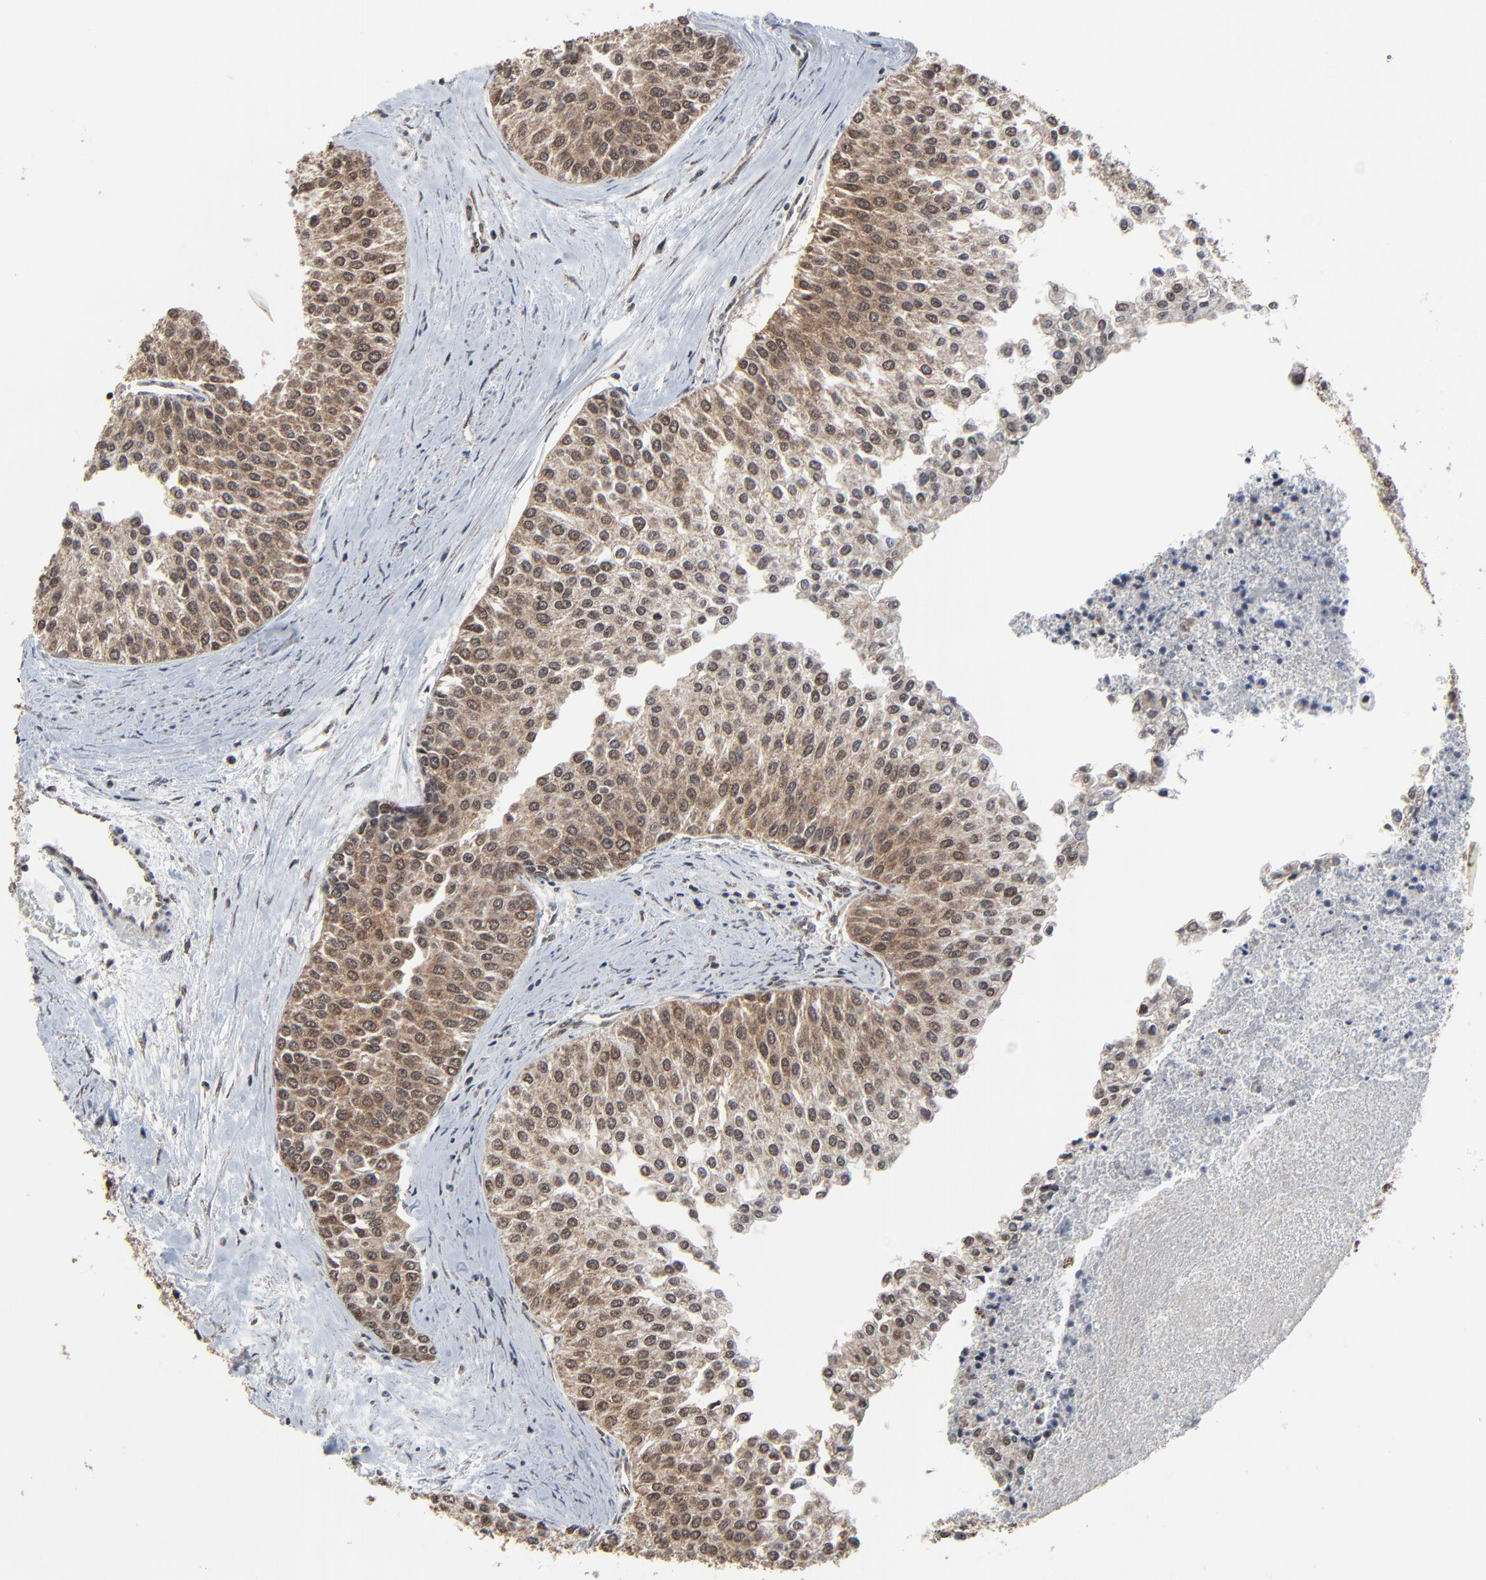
{"staining": {"intensity": "moderate", "quantity": ">75%", "location": "cytoplasmic/membranous"}, "tissue": "urothelial cancer", "cell_type": "Tumor cells", "image_type": "cancer", "snomed": [{"axis": "morphology", "description": "Urothelial carcinoma, Low grade"}, {"axis": "topography", "description": "Urinary bladder"}], "caption": "Immunohistochemical staining of human urothelial cancer shows medium levels of moderate cytoplasmic/membranous protein staining in approximately >75% of tumor cells.", "gene": "RHOJ", "patient": {"sex": "female", "age": 73}}